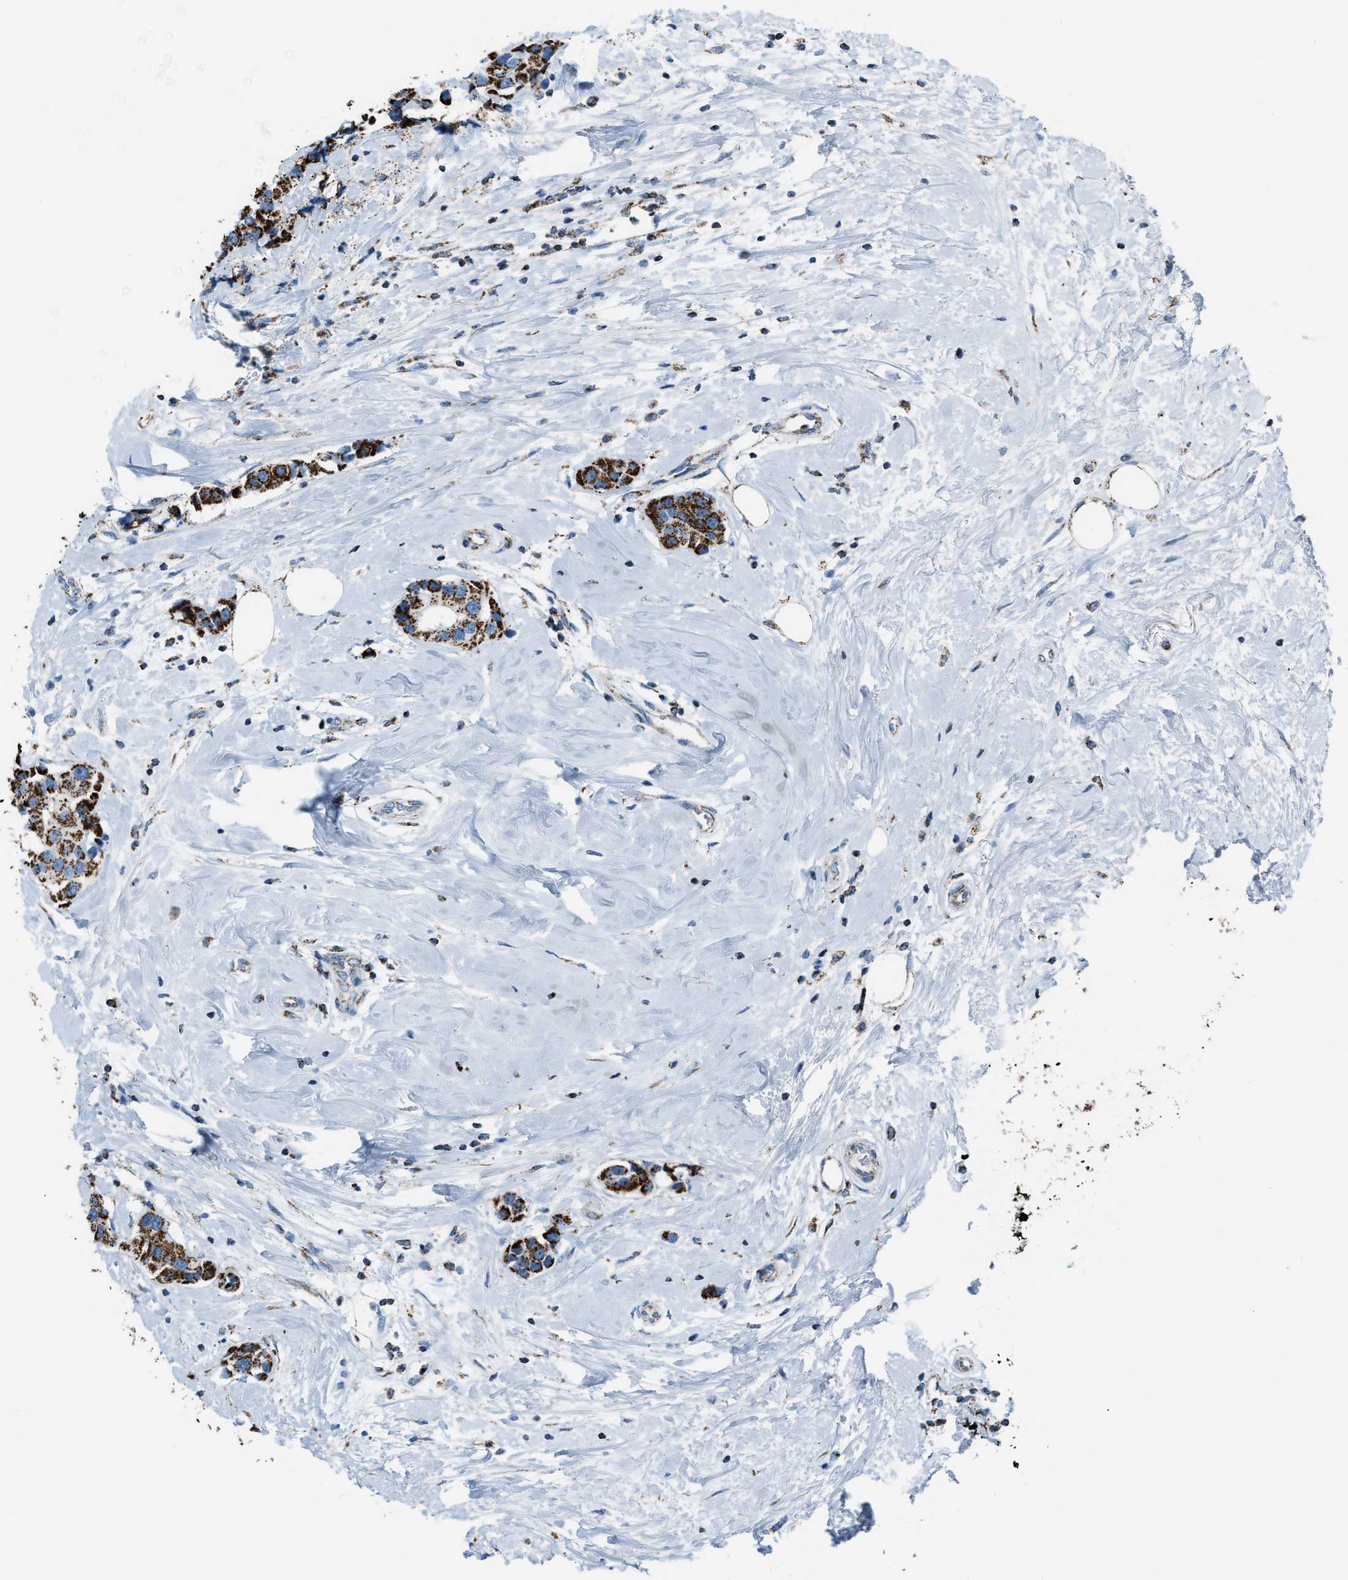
{"staining": {"intensity": "strong", "quantity": ">75%", "location": "cytoplasmic/membranous"}, "tissue": "breast cancer", "cell_type": "Tumor cells", "image_type": "cancer", "snomed": [{"axis": "morphology", "description": "Normal tissue, NOS"}, {"axis": "morphology", "description": "Duct carcinoma"}, {"axis": "topography", "description": "Breast"}], "caption": "DAB immunohistochemical staining of breast infiltrating ductal carcinoma shows strong cytoplasmic/membranous protein positivity in approximately >75% of tumor cells. The protein is shown in brown color, while the nuclei are stained blue.", "gene": "MDH2", "patient": {"sex": "female", "age": 39}}